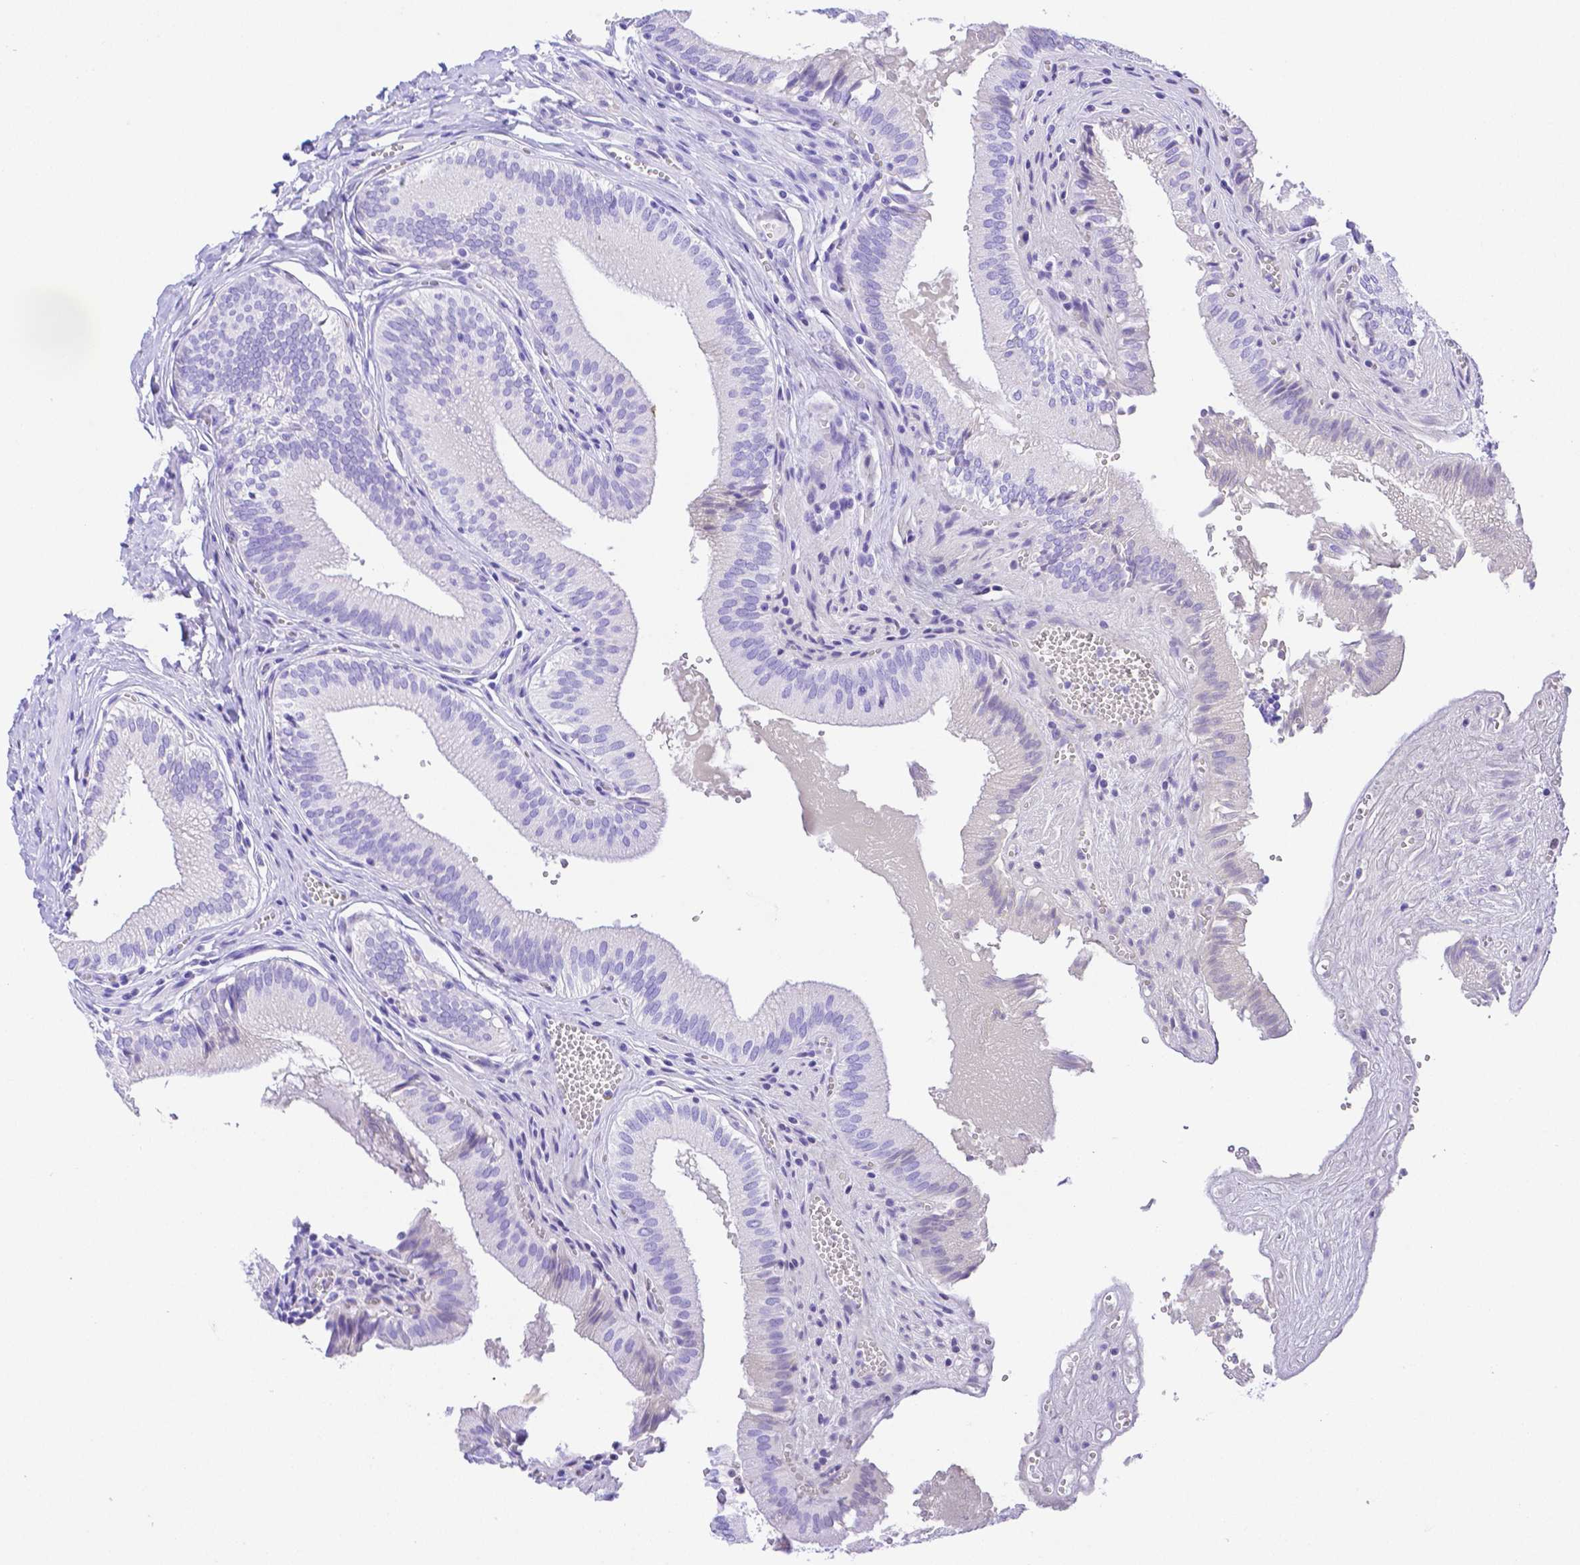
{"staining": {"intensity": "weak", "quantity": "<25%", "location": "cytoplasmic/membranous"}, "tissue": "gallbladder", "cell_type": "Glandular cells", "image_type": "normal", "snomed": [{"axis": "morphology", "description": "Normal tissue, NOS"}, {"axis": "topography", "description": "Gallbladder"}, {"axis": "topography", "description": "Peripheral nerve tissue"}], "caption": "An immunohistochemistry (IHC) image of benign gallbladder is shown. There is no staining in glandular cells of gallbladder.", "gene": "SMR3A", "patient": {"sex": "male", "age": 17}}